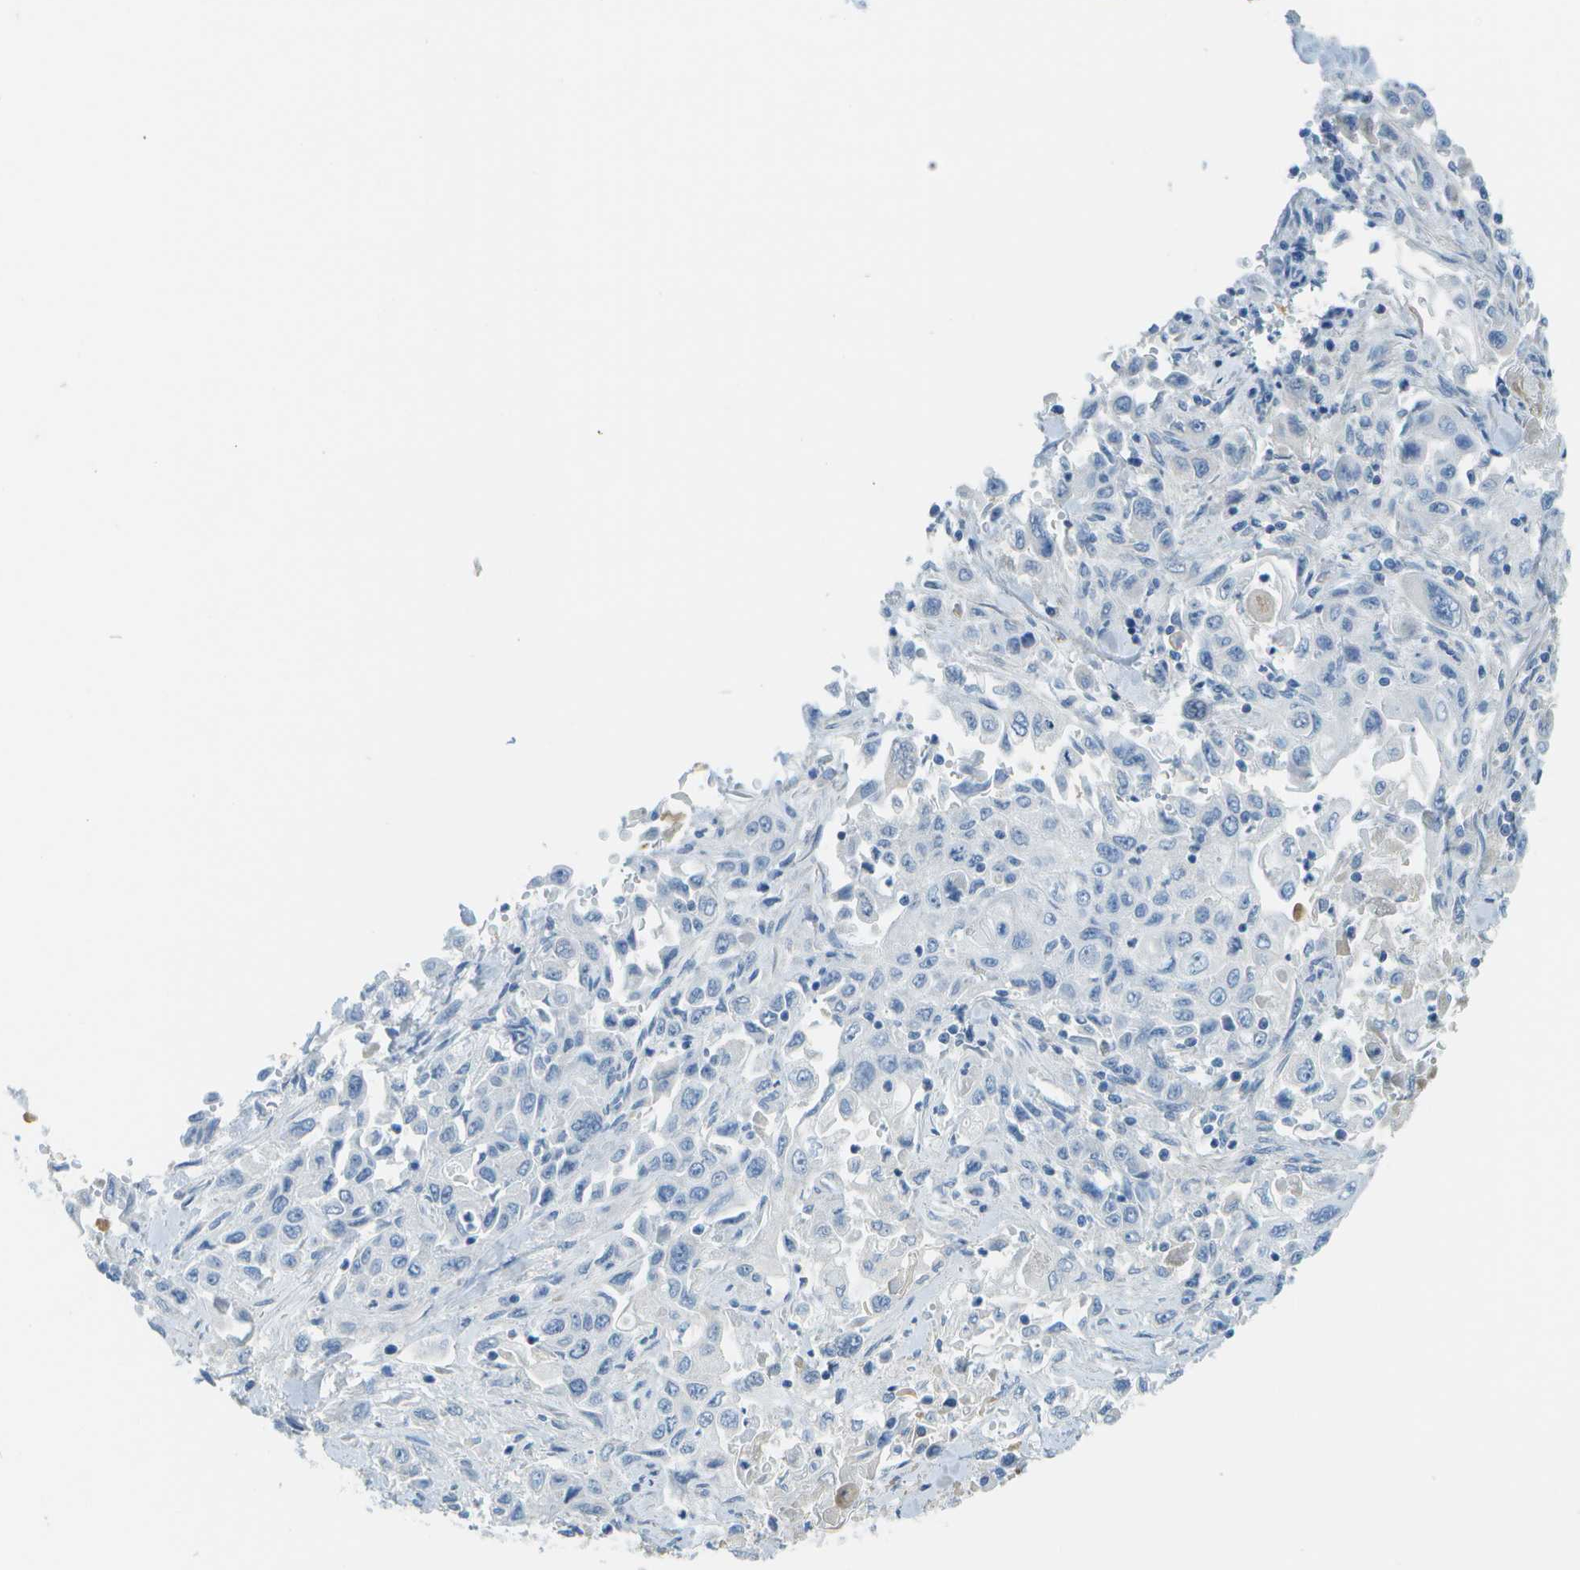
{"staining": {"intensity": "negative", "quantity": "none", "location": "none"}, "tissue": "pancreatic cancer", "cell_type": "Tumor cells", "image_type": "cancer", "snomed": [{"axis": "morphology", "description": "Adenocarcinoma, NOS"}, {"axis": "topography", "description": "Pancreas"}], "caption": "Immunohistochemical staining of human pancreatic cancer (adenocarcinoma) reveals no significant expression in tumor cells.", "gene": "C1S", "patient": {"sex": "male", "age": 70}}